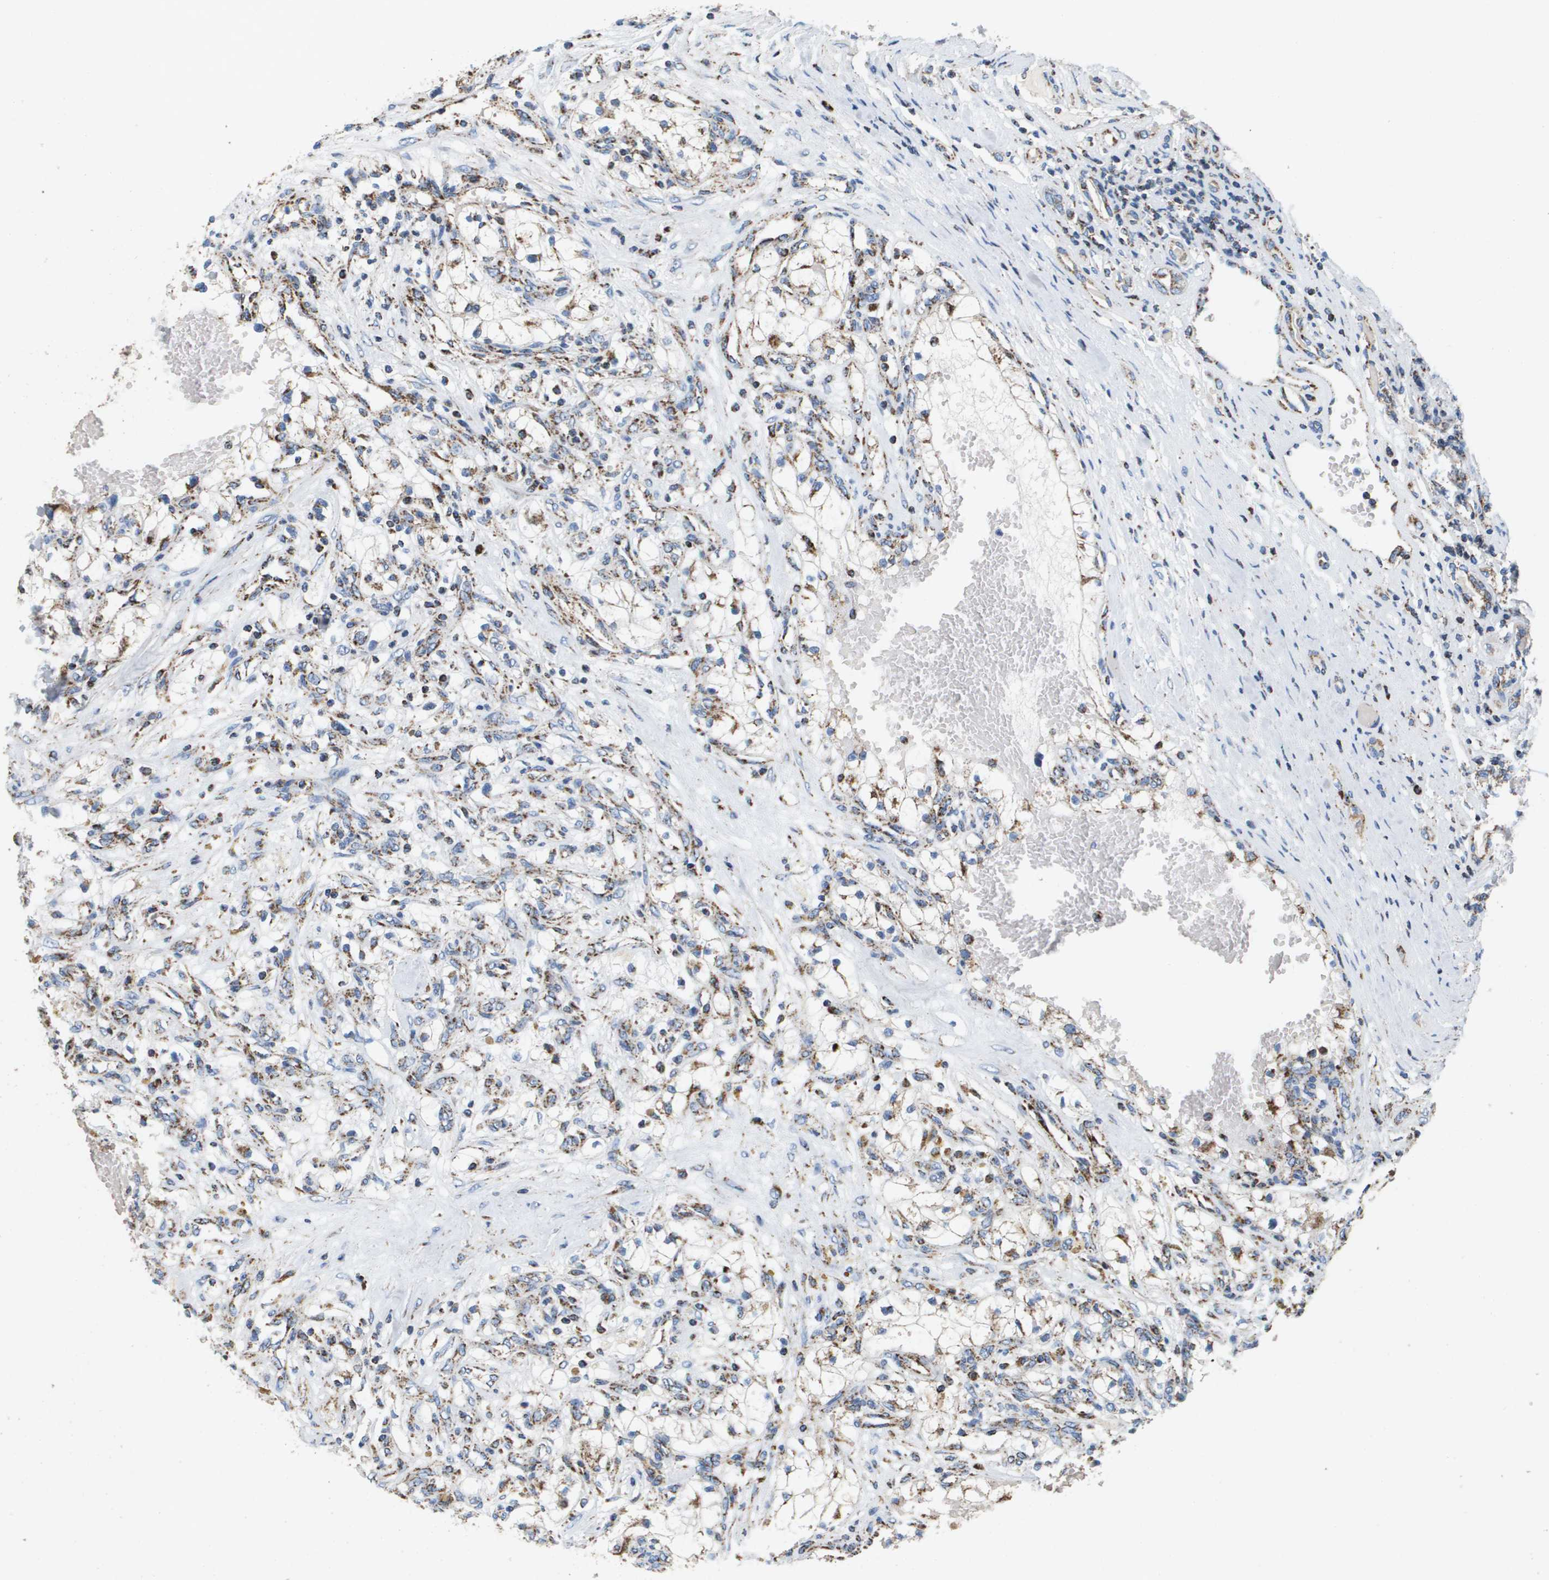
{"staining": {"intensity": "moderate", "quantity": ">75%", "location": "cytoplasmic/membranous"}, "tissue": "renal cancer", "cell_type": "Tumor cells", "image_type": "cancer", "snomed": [{"axis": "morphology", "description": "Adenocarcinoma, NOS"}, {"axis": "topography", "description": "Kidney"}], "caption": "Moderate cytoplasmic/membranous expression is identified in about >75% of tumor cells in renal adenocarcinoma.", "gene": "ATP5F1B", "patient": {"sex": "male", "age": 68}}